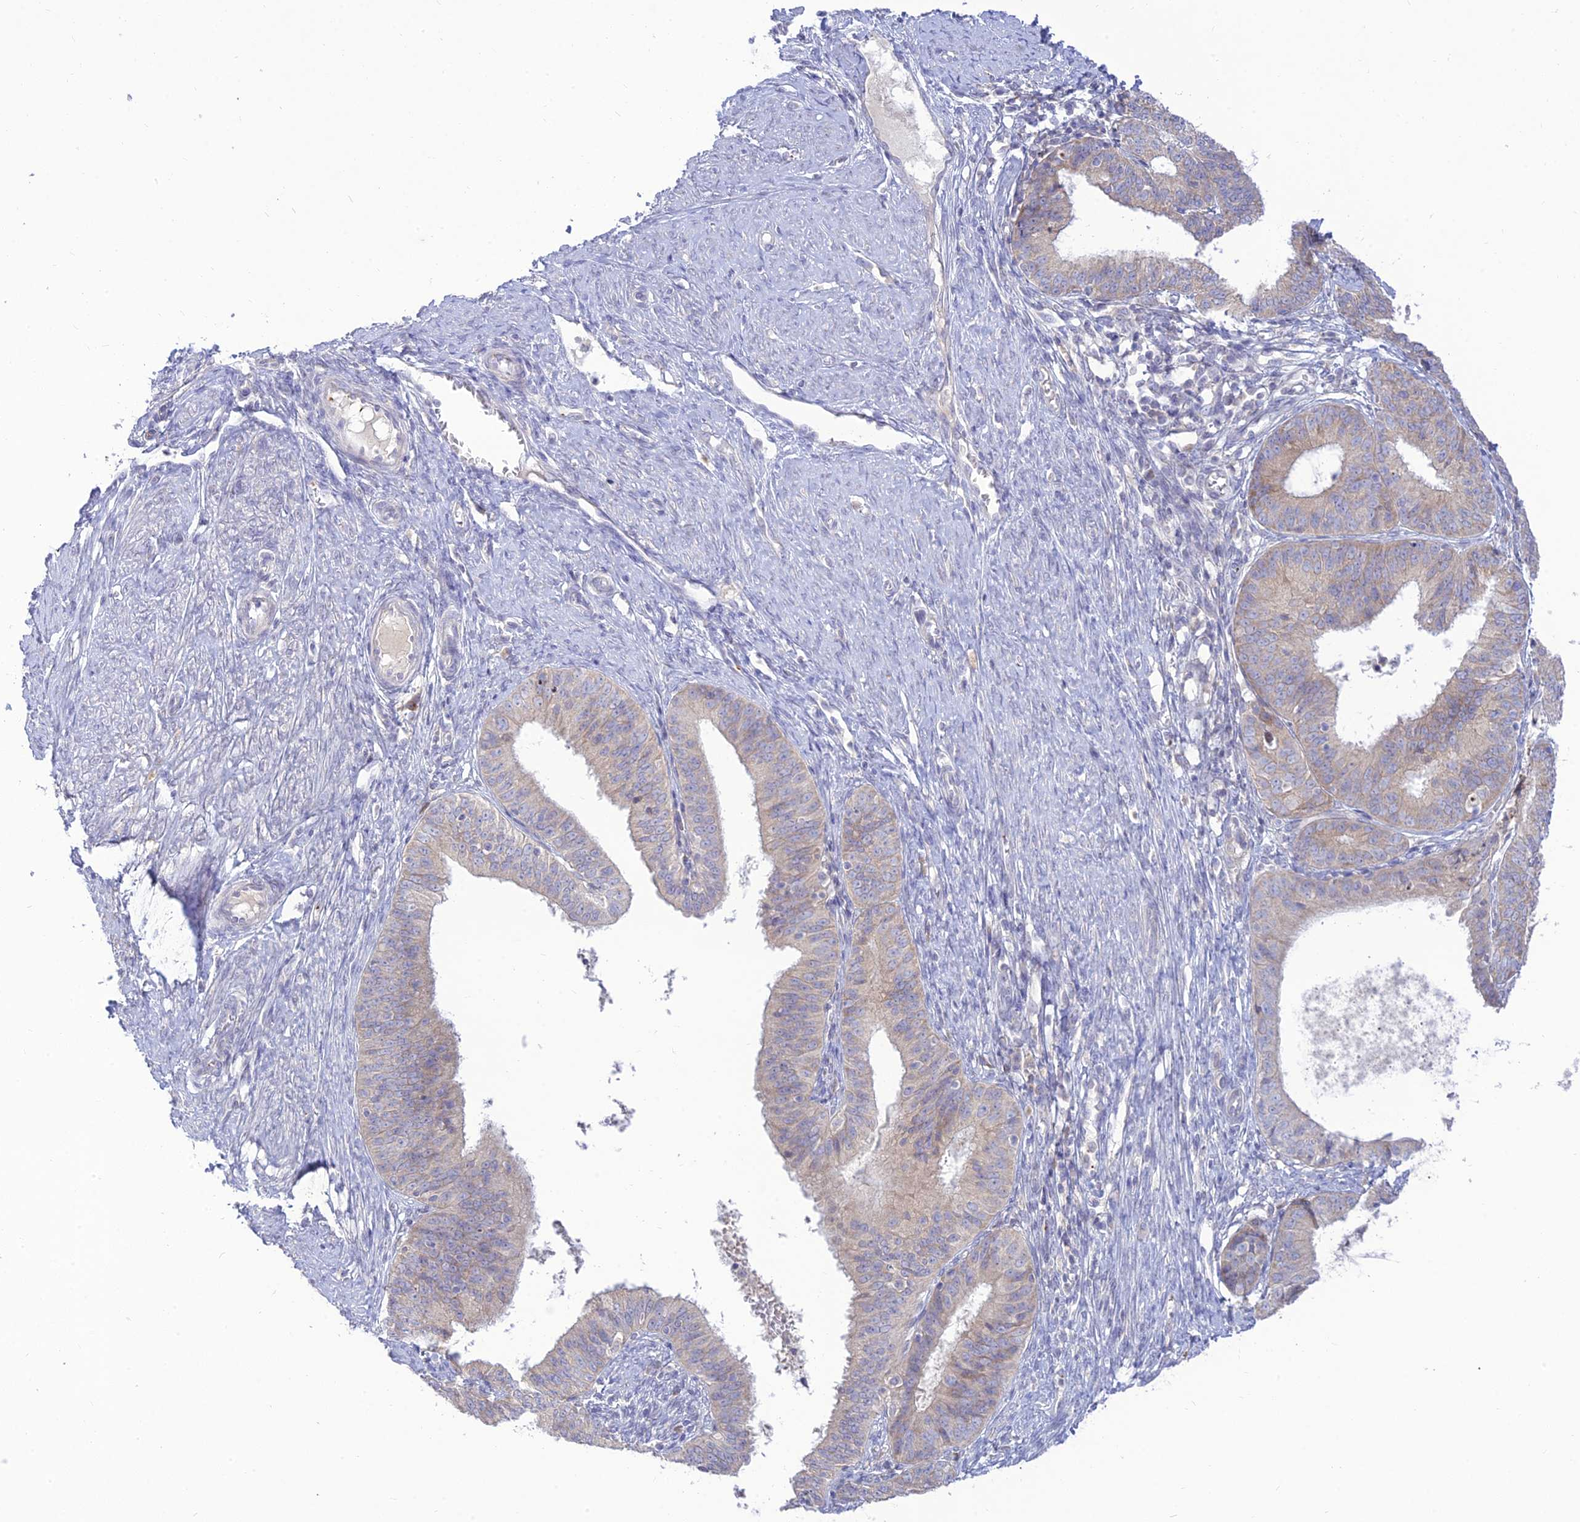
{"staining": {"intensity": "weak", "quantity": "<25%", "location": "cytoplasmic/membranous"}, "tissue": "endometrial cancer", "cell_type": "Tumor cells", "image_type": "cancer", "snomed": [{"axis": "morphology", "description": "Adenocarcinoma, NOS"}, {"axis": "topography", "description": "Endometrium"}], "caption": "Endometrial cancer (adenocarcinoma) stained for a protein using immunohistochemistry (IHC) shows no expression tumor cells.", "gene": "TMEM40", "patient": {"sex": "female", "age": 51}}